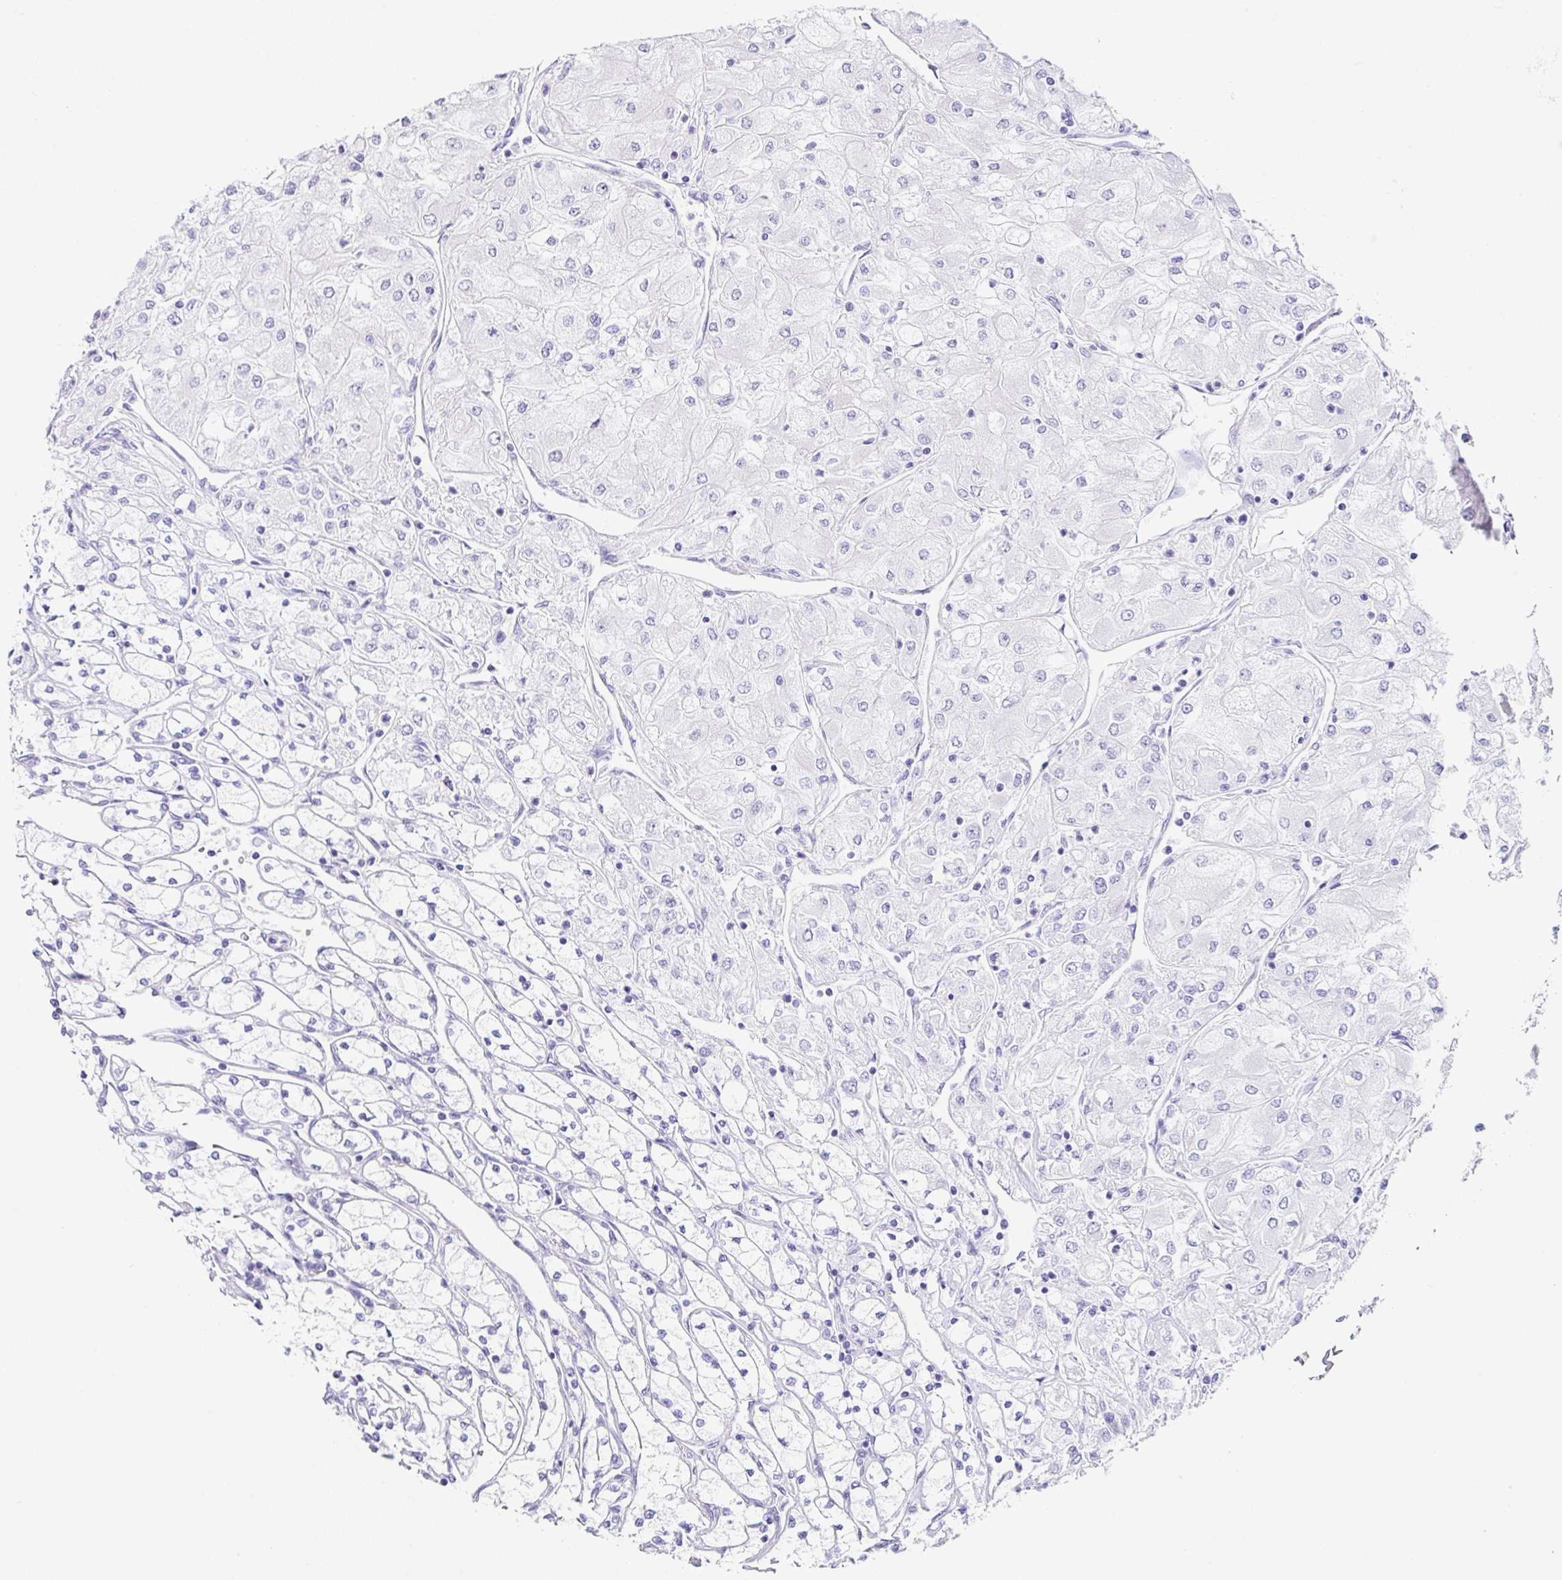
{"staining": {"intensity": "negative", "quantity": "none", "location": "none"}, "tissue": "renal cancer", "cell_type": "Tumor cells", "image_type": "cancer", "snomed": [{"axis": "morphology", "description": "Adenocarcinoma, NOS"}, {"axis": "topography", "description": "Kidney"}], "caption": "Immunohistochemical staining of renal cancer (adenocarcinoma) exhibits no significant expression in tumor cells.", "gene": "CLDND2", "patient": {"sex": "male", "age": 80}}